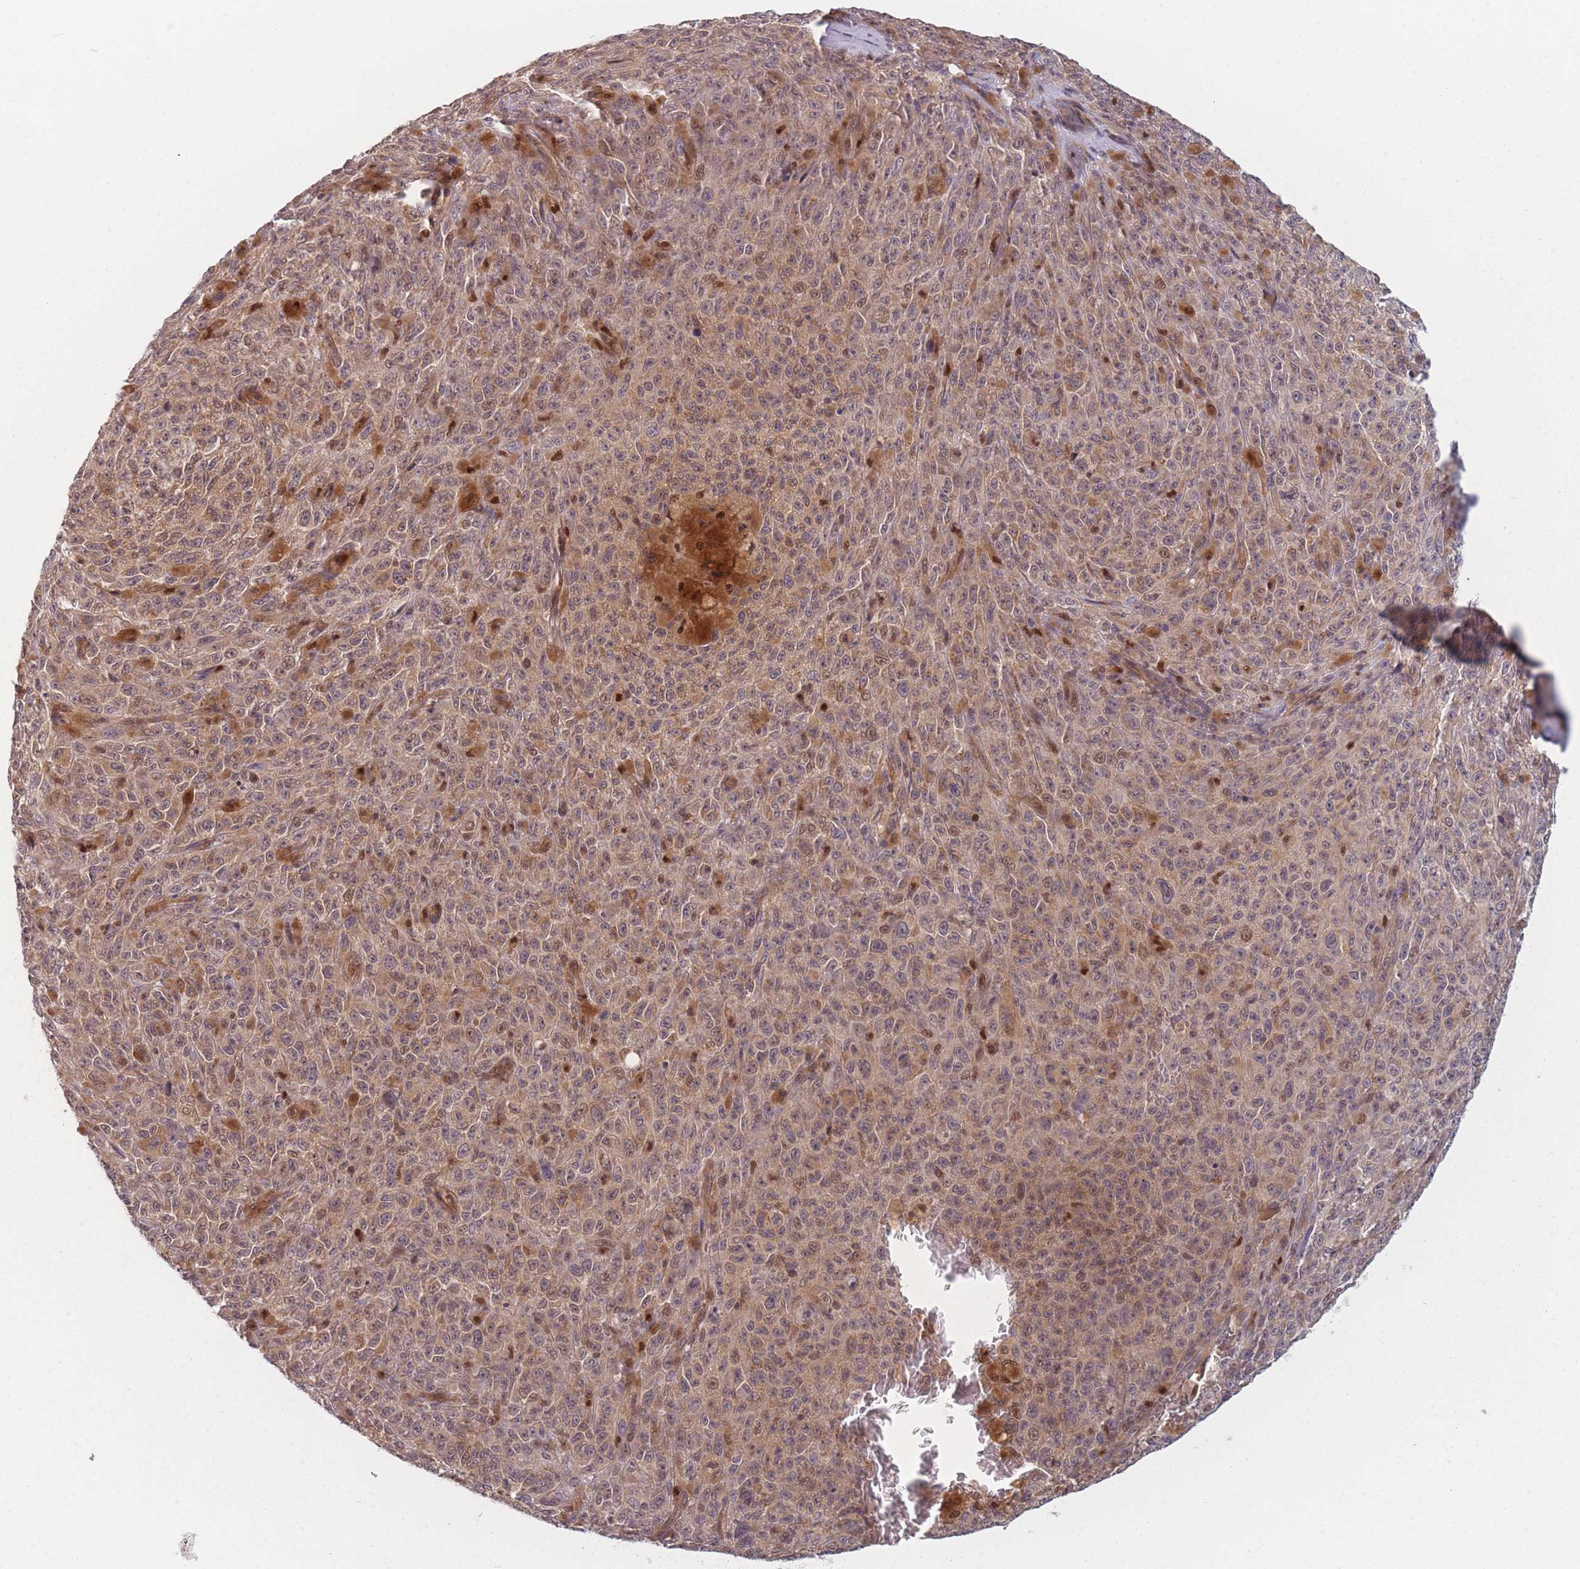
{"staining": {"intensity": "moderate", "quantity": ">75%", "location": "cytoplasmic/membranous,nuclear"}, "tissue": "melanoma", "cell_type": "Tumor cells", "image_type": "cancer", "snomed": [{"axis": "morphology", "description": "Malignant melanoma, NOS"}, {"axis": "topography", "description": "Skin"}], "caption": "Immunohistochemistry (IHC) (DAB (3,3'-diaminobenzidine)) staining of human malignant melanoma reveals moderate cytoplasmic/membranous and nuclear protein positivity in approximately >75% of tumor cells.", "gene": "FAM153A", "patient": {"sex": "female", "age": 82}}